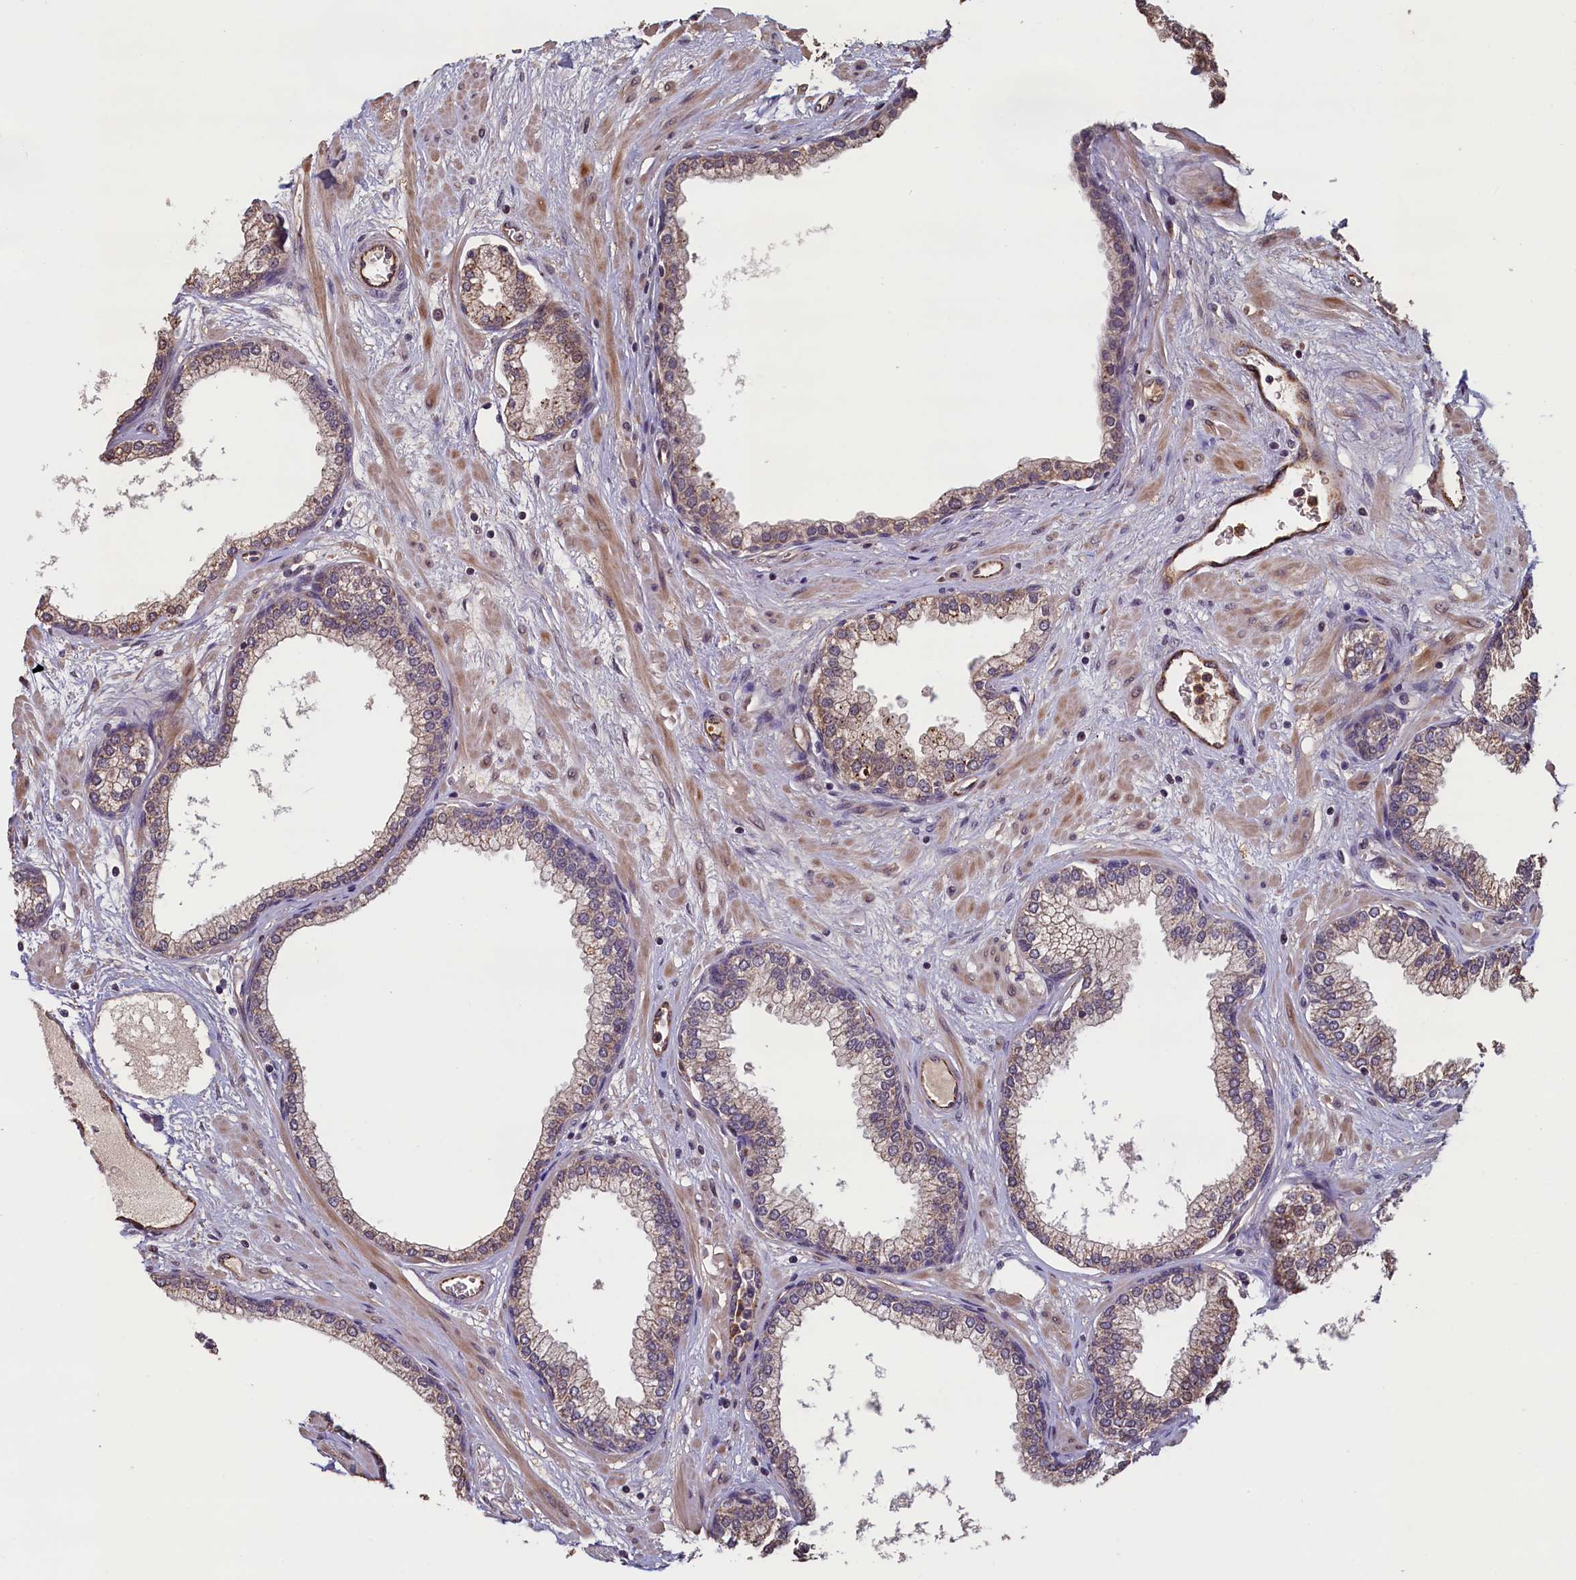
{"staining": {"intensity": "moderate", "quantity": "25%-75%", "location": "cytoplasmic/membranous"}, "tissue": "prostate", "cell_type": "Glandular cells", "image_type": "normal", "snomed": [{"axis": "morphology", "description": "Normal tissue, NOS"}, {"axis": "morphology", "description": "Urothelial carcinoma, Low grade"}, {"axis": "topography", "description": "Urinary bladder"}, {"axis": "topography", "description": "Prostate"}], "caption": "Prostate stained for a protein (brown) displays moderate cytoplasmic/membranous positive staining in about 25%-75% of glandular cells.", "gene": "ACSBG1", "patient": {"sex": "male", "age": 60}}